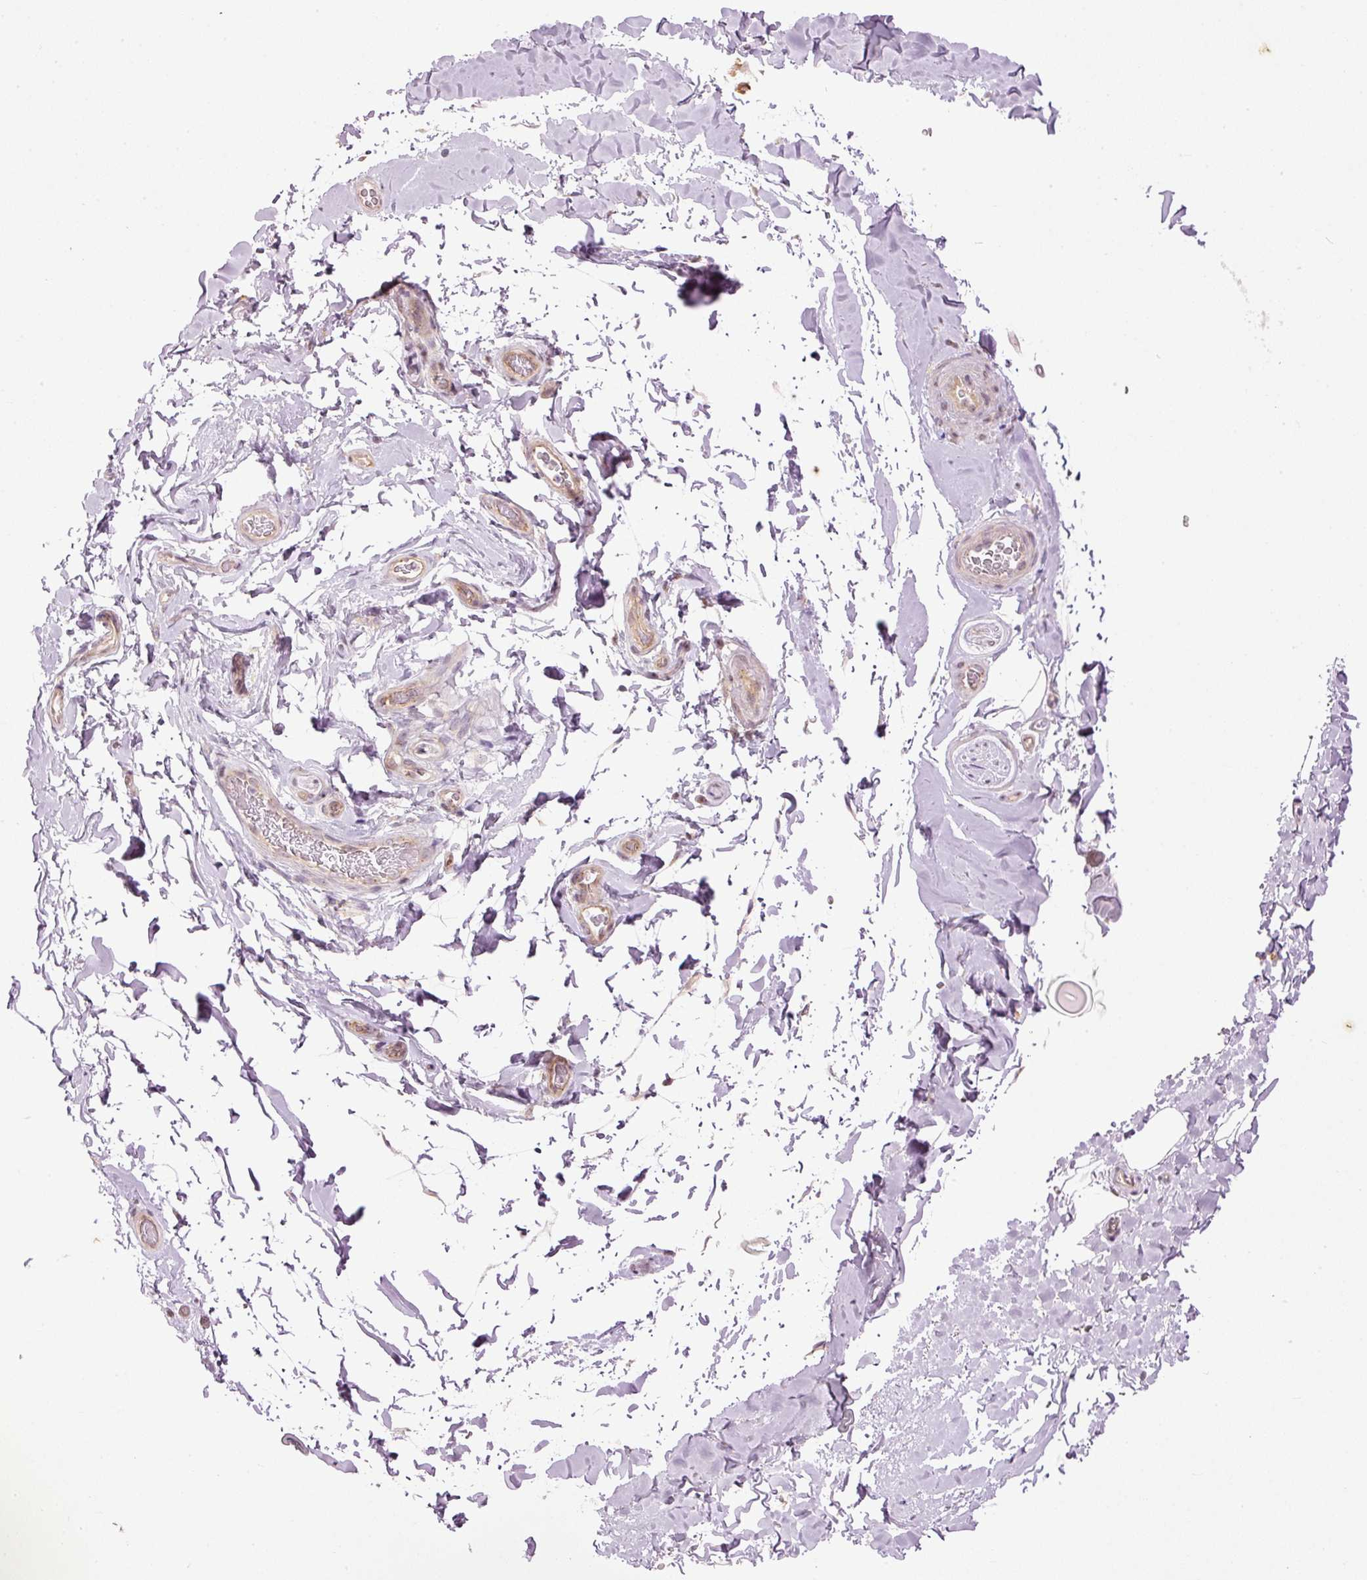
{"staining": {"intensity": "negative", "quantity": "none", "location": "none"}, "tissue": "adipose tissue", "cell_type": "Adipocytes", "image_type": "normal", "snomed": [{"axis": "morphology", "description": "Normal tissue, NOS"}, {"axis": "topography", "description": "Vascular tissue"}, {"axis": "topography", "description": "Peripheral nerve tissue"}], "caption": "The histopathology image demonstrates no staining of adipocytes in normal adipose tissue.", "gene": "MZT2A", "patient": {"sex": "male", "age": 41}}